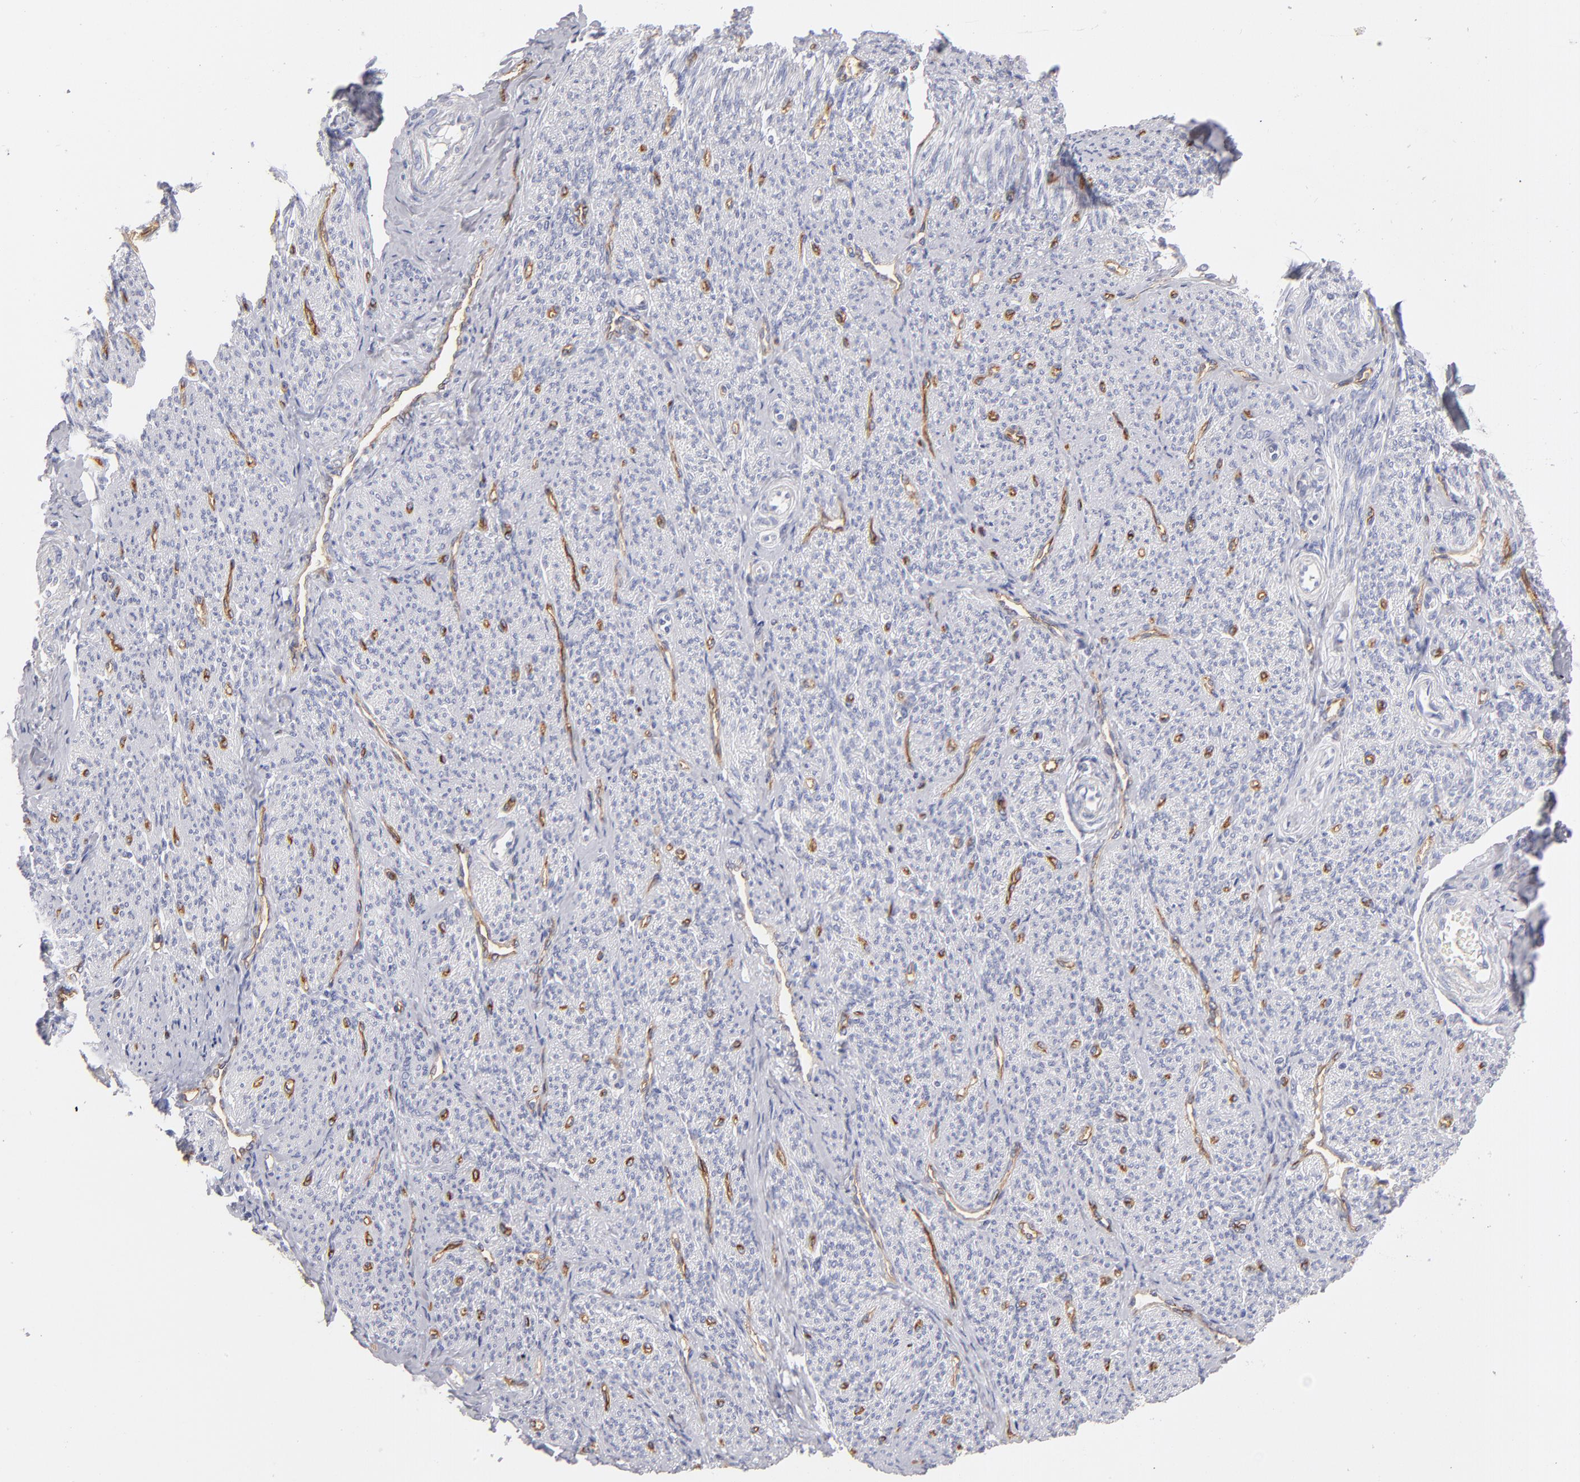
{"staining": {"intensity": "negative", "quantity": "none", "location": "none"}, "tissue": "smooth muscle", "cell_type": "Smooth muscle cells", "image_type": "normal", "snomed": [{"axis": "morphology", "description": "Normal tissue, NOS"}, {"axis": "topography", "description": "Smooth muscle"}], "caption": "The immunohistochemistry histopathology image has no significant expression in smooth muscle cells of smooth muscle. (DAB immunohistochemistry, high magnification).", "gene": "PLVAP", "patient": {"sex": "female", "age": 65}}